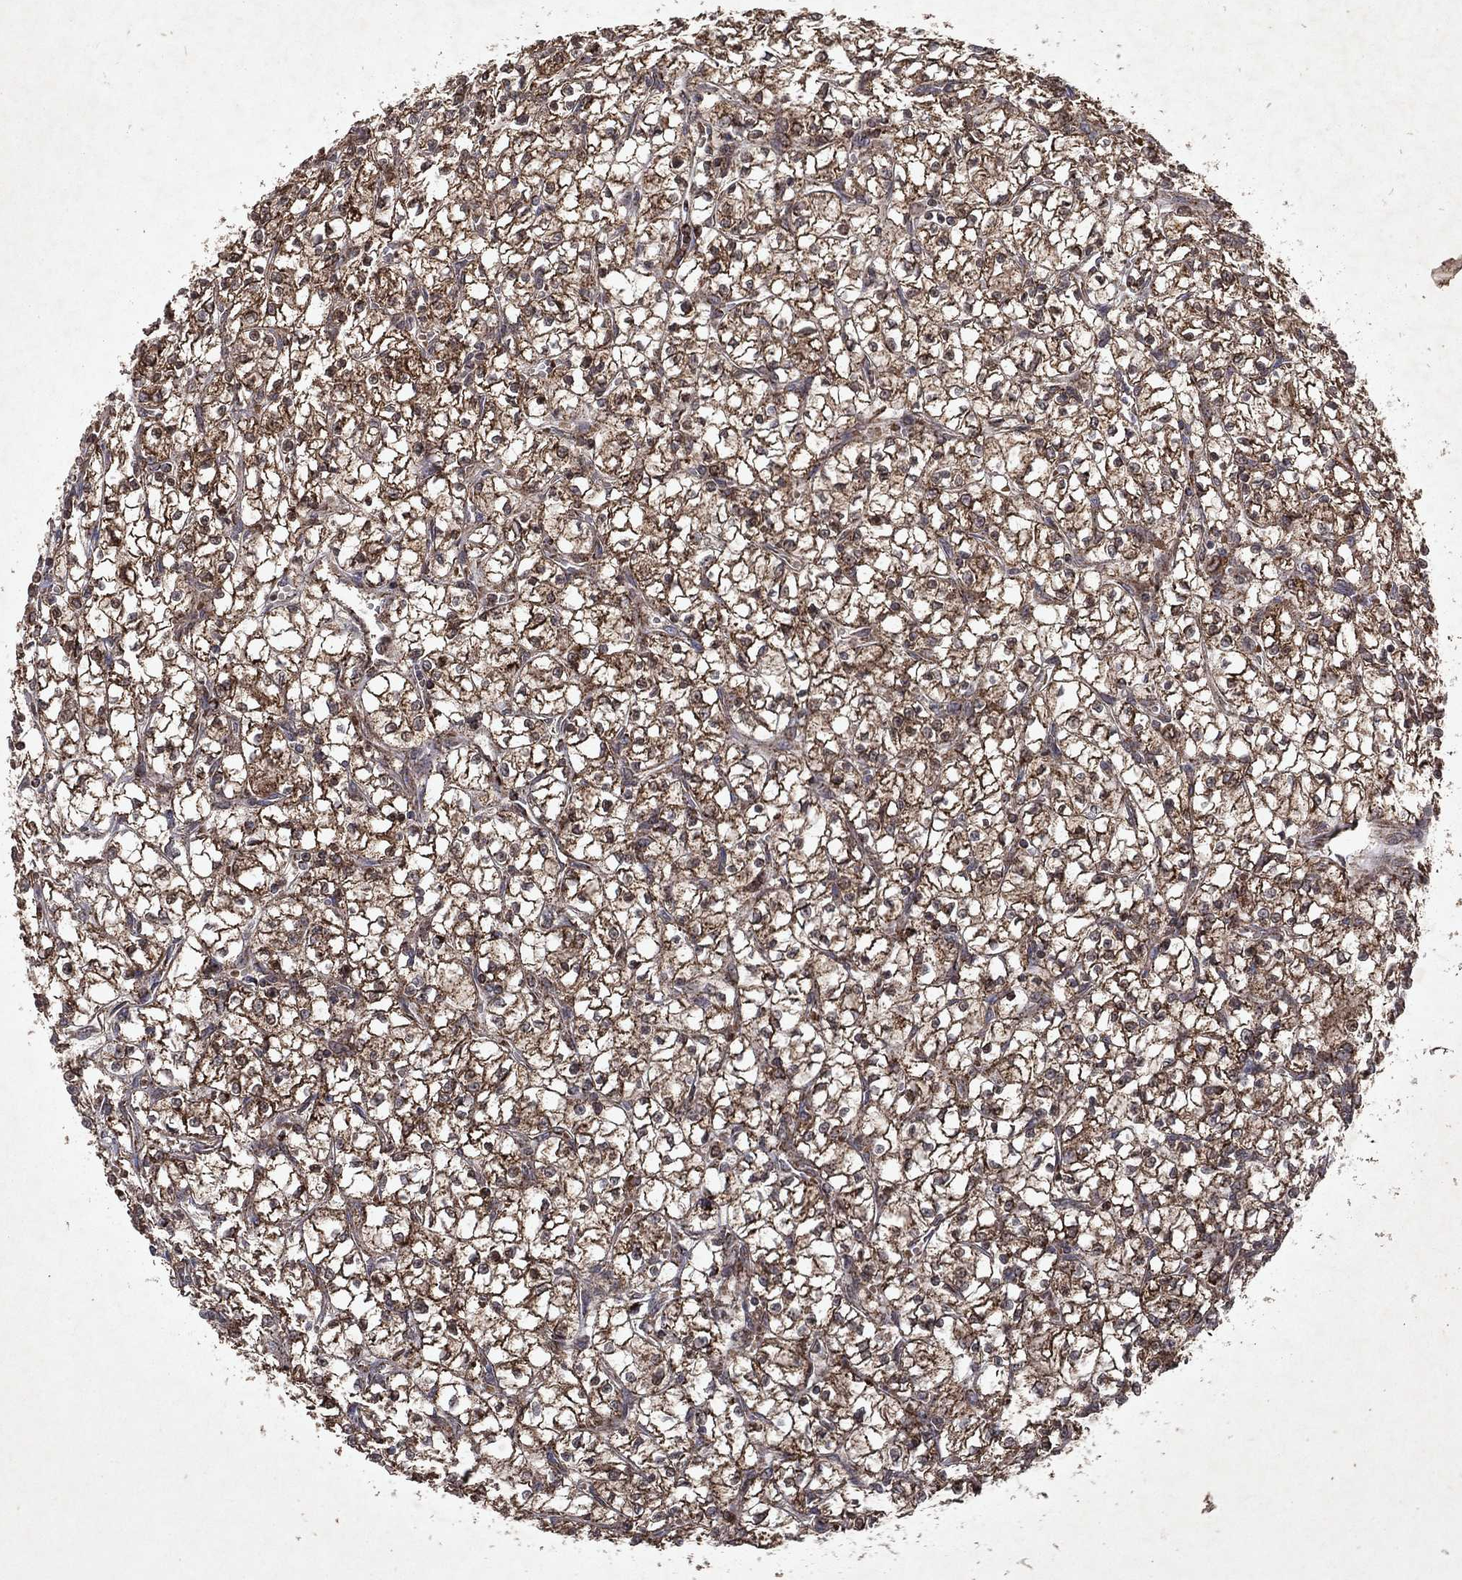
{"staining": {"intensity": "strong", "quantity": "25%-75%", "location": "cytoplasmic/membranous"}, "tissue": "renal cancer", "cell_type": "Tumor cells", "image_type": "cancer", "snomed": [{"axis": "morphology", "description": "Adenocarcinoma, NOS"}, {"axis": "topography", "description": "Kidney"}], "caption": "An immunohistochemistry micrograph of tumor tissue is shown. Protein staining in brown highlights strong cytoplasmic/membranous positivity in adenocarcinoma (renal) within tumor cells.", "gene": "PYROXD2", "patient": {"sex": "female", "age": 64}}